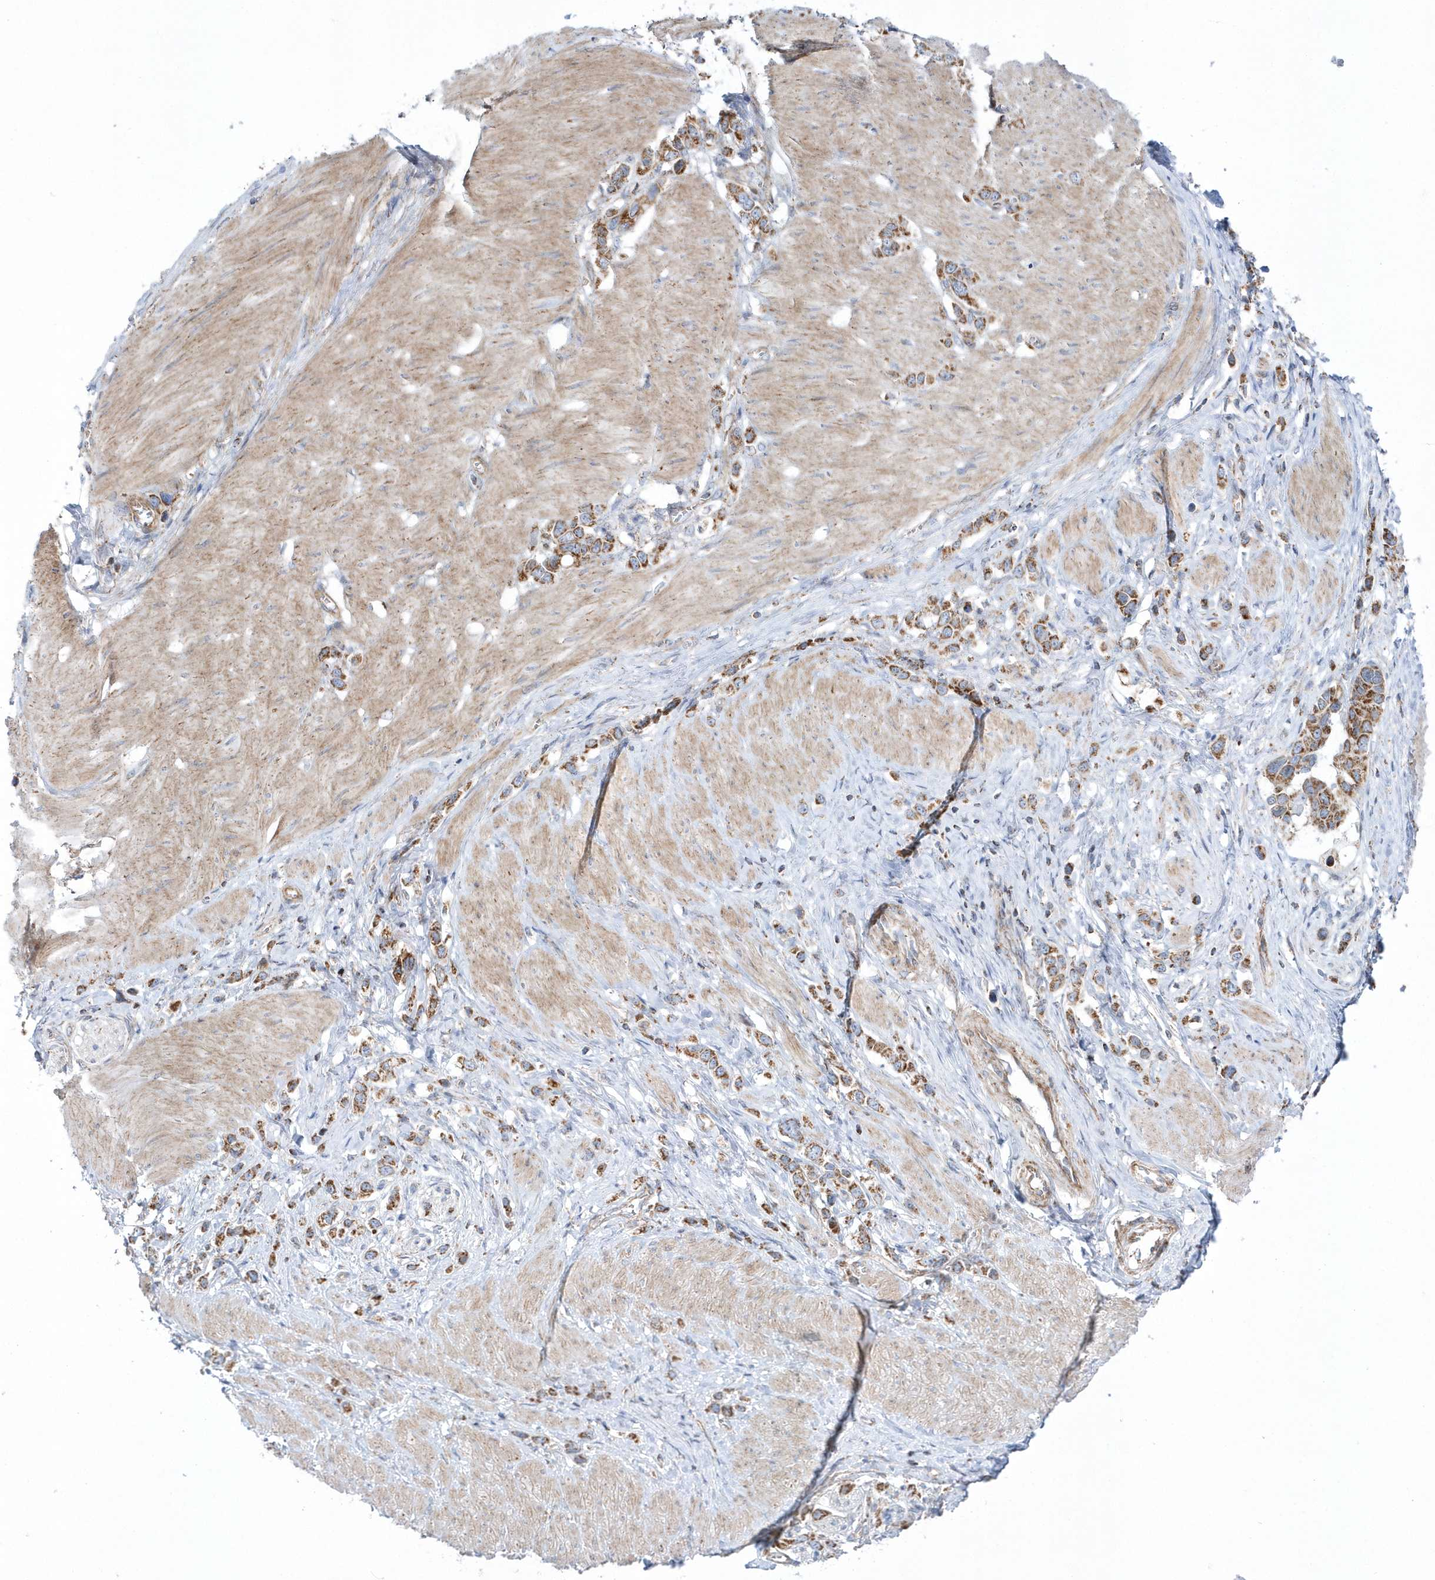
{"staining": {"intensity": "moderate", "quantity": ">75%", "location": "cytoplasmic/membranous"}, "tissue": "stomach cancer", "cell_type": "Tumor cells", "image_type": "cancer", "snomed": [{"axis": "morphology", "description": "Normal tissue, NOS"}, {"axis": "morphology", "description": "Adenocarcinoma, NOS"}, {"axis": "topography", "description": "Stomach, upper"}, {"axis": "topography", "description": "Stomach"}], "caption": "Immunohistochemical staining of human stomach cancer exhibits medium levels of moderate cytoplasmic/membranous expression in about >75% of tumor cells. Ihc stains the protein of interest in brown and the nuclei are stained blue.", "gene": "OPA1", "patient": {"sex": "female", "age": 65}}